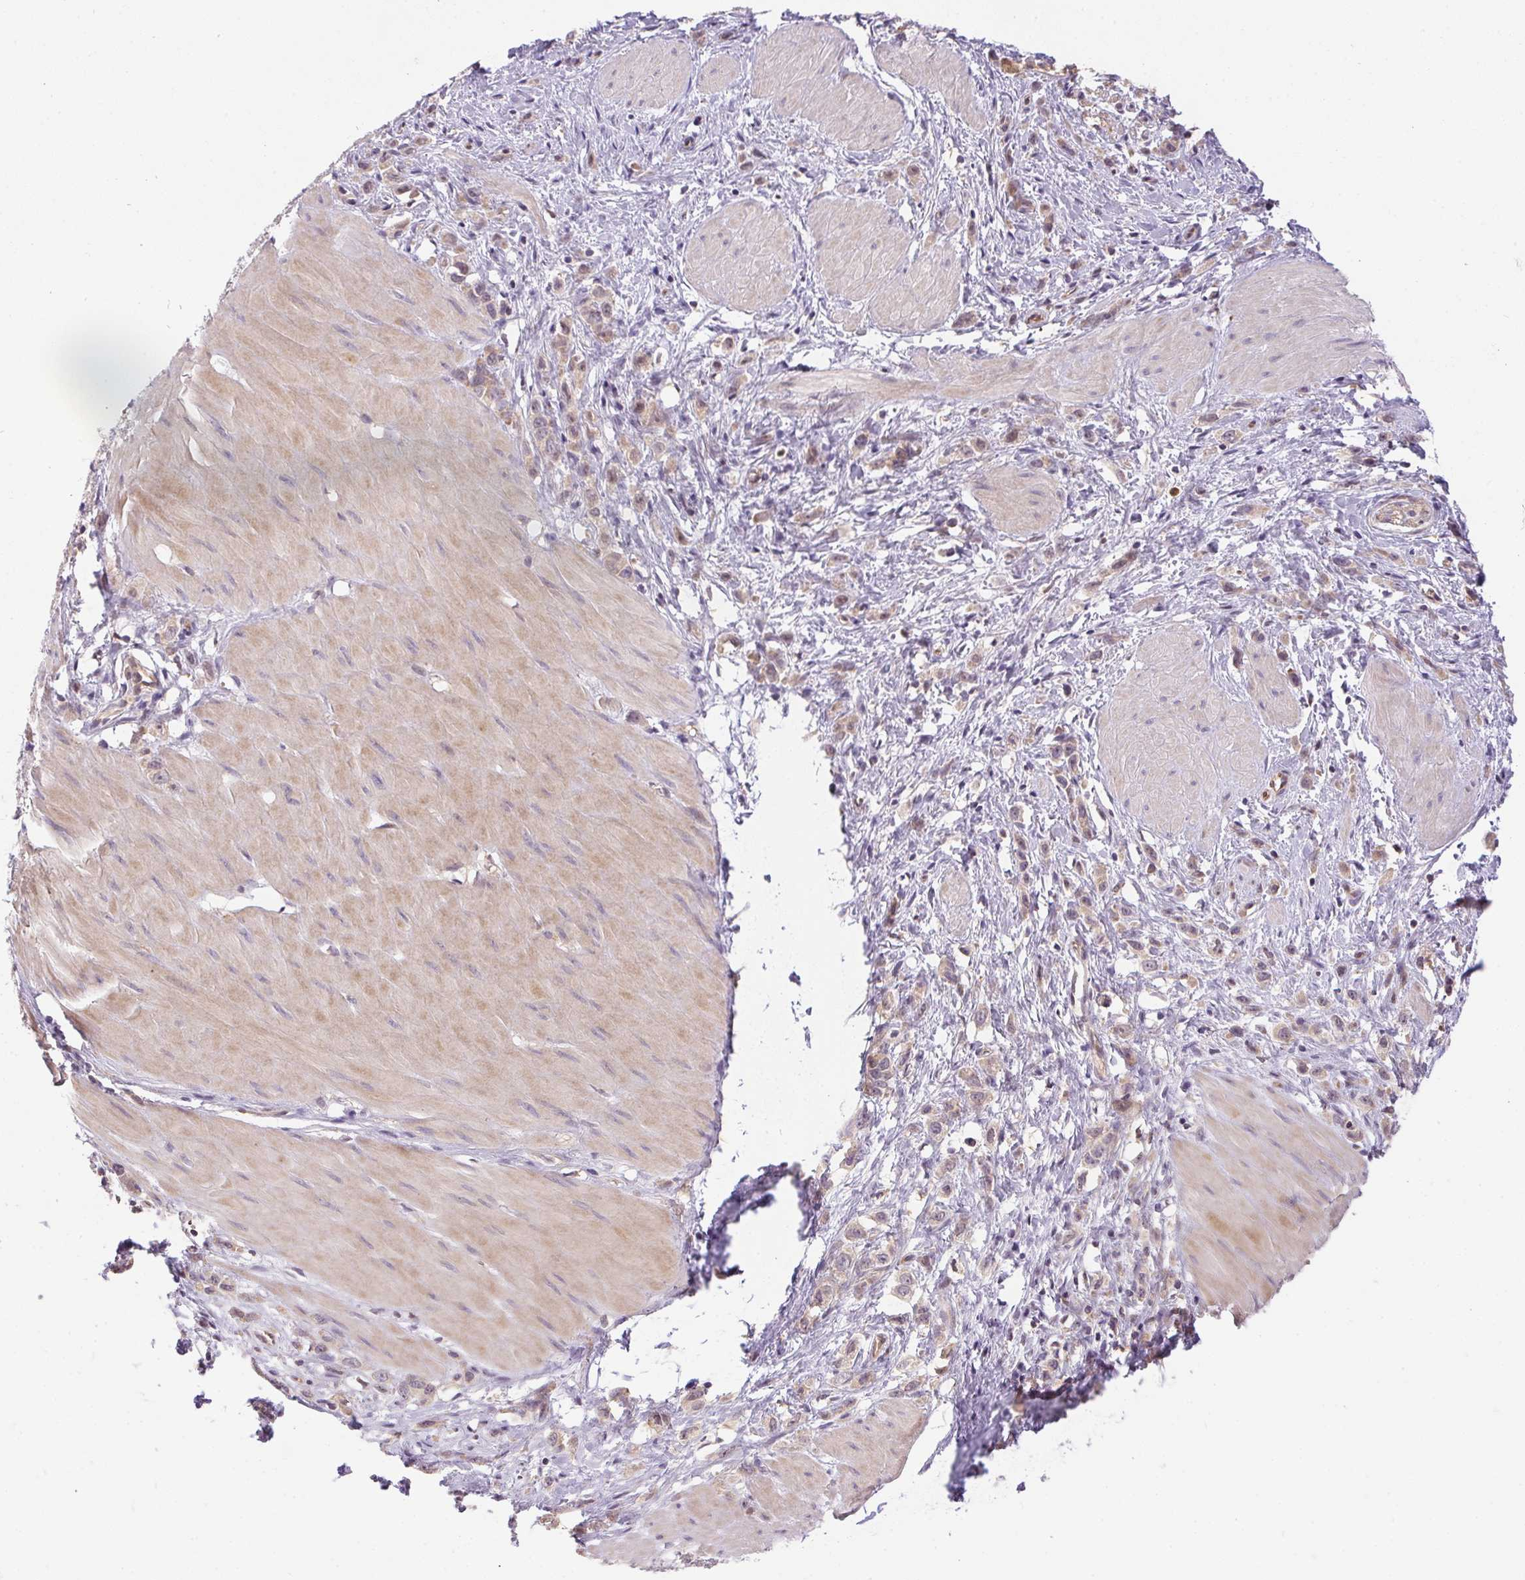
{"staining": {"intensity": "weak", "quantity": "<25%", "location": "cytoplasmic/membranous"}, "tissue": "stomach cancer", "cell_type": "Tumor cells", "image_type": "cancer", "snomed": [{"axis": "morphology", "description": "Adenocarcinoma, NOS"}, {"axis": "topography", "description": "Stomach"}], "caption": "The micrograph shows no significant expression in tumor cells of adenocarcinoma (stomach).", "gene": "NUDT16", "patient": {"sex": "male", "age": 47}}